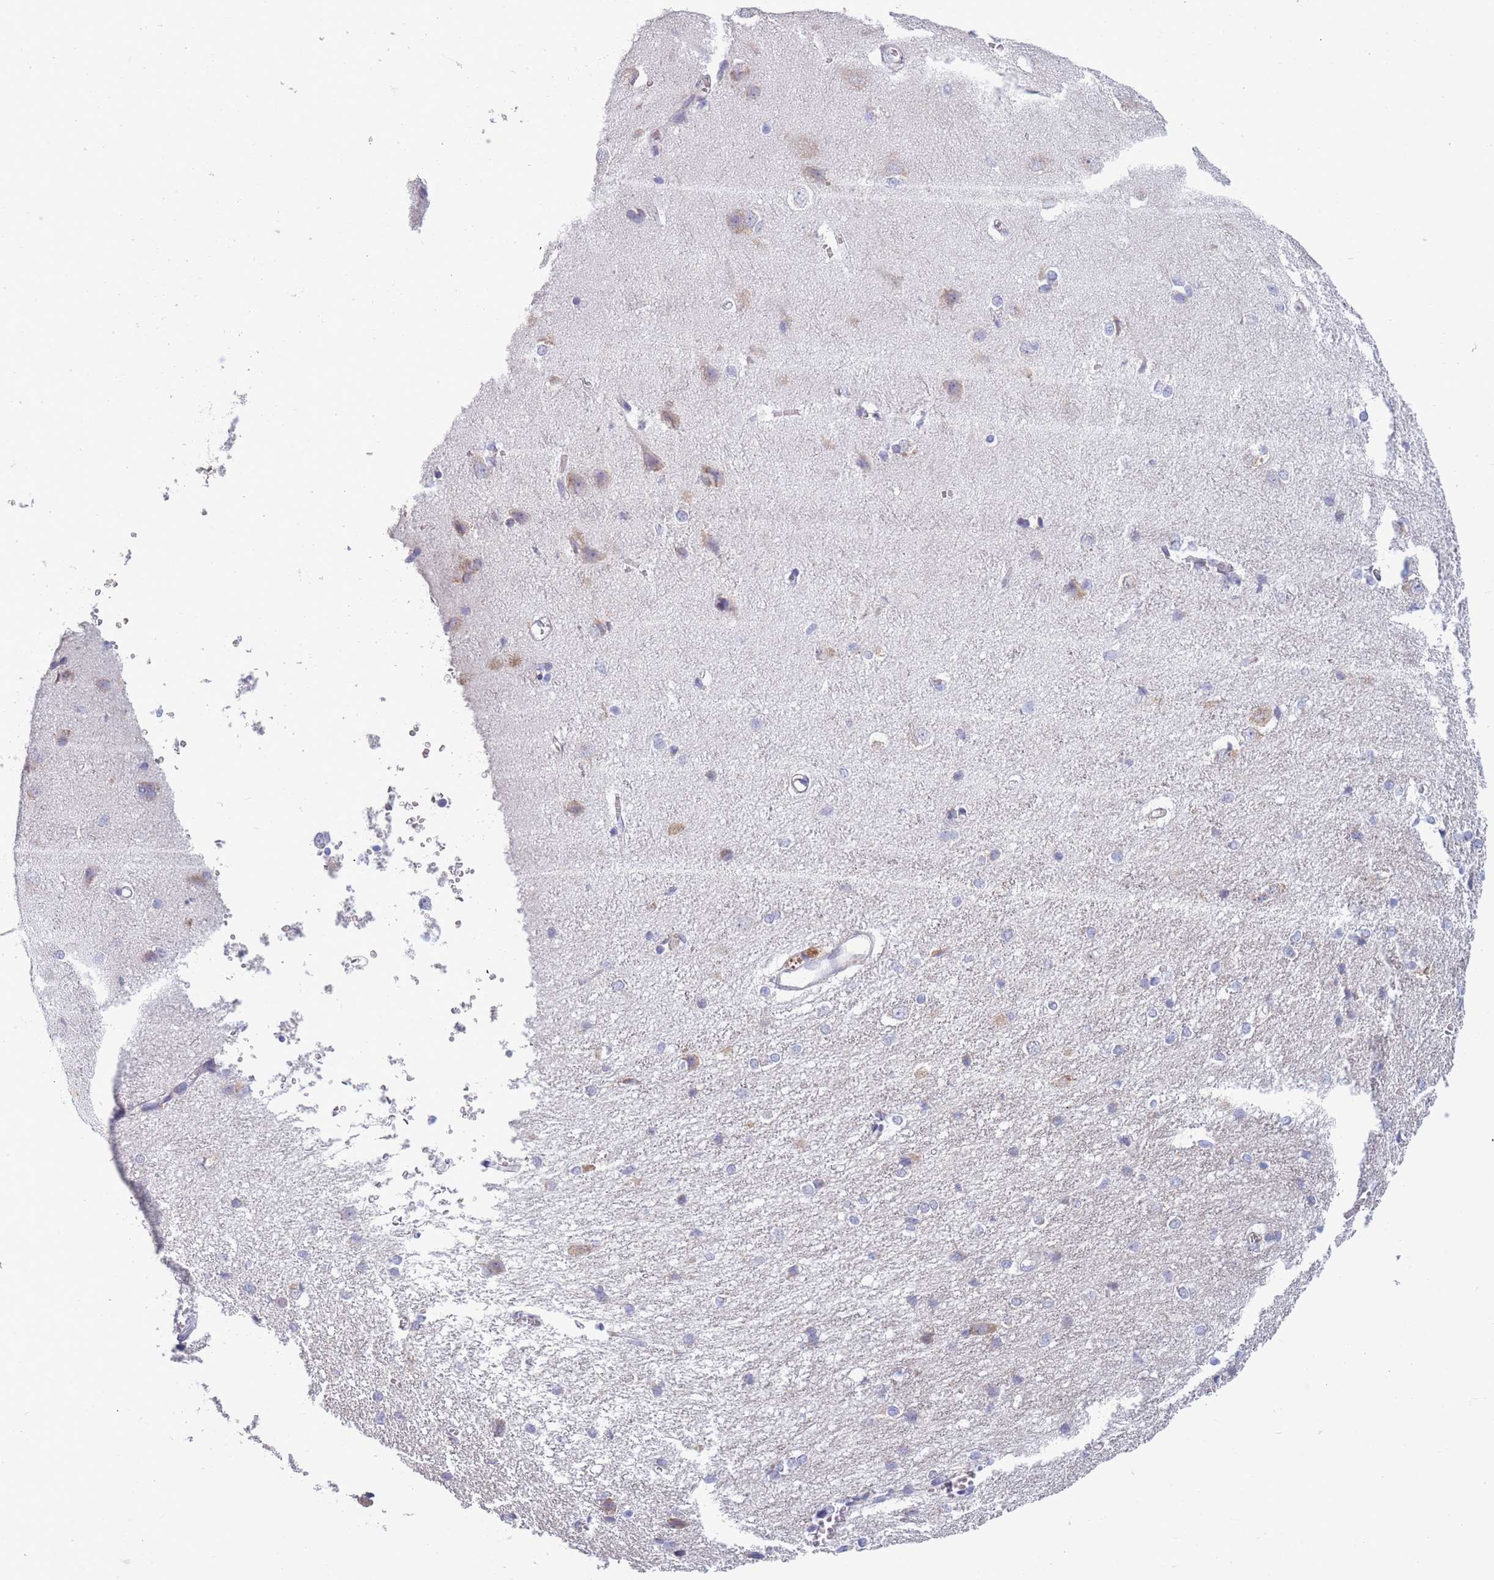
{"staining": {"intensity": "negative", "quantity": "none", "location": "none"}, "tissue": "cerebral cortex", "cell_type": "Endothelial cells", "image_type": "normal", "snomed": [{"axis": "morphology", "description": "Normal tissue, NOS"}, {"axis": "topography", "description": "Cerebral cortex"}], "caption": "DAB immunohistochemical staining of normal human cerebral cortex exhibits no significant positivity in endothelial cells. (Stains: DAB IHC with hematoxylin counter stain, Microscopy: brightfield microscopy at high magnification).", "gene": "NDUFAF6", "patient": {"sex": "male", "age": 37}}